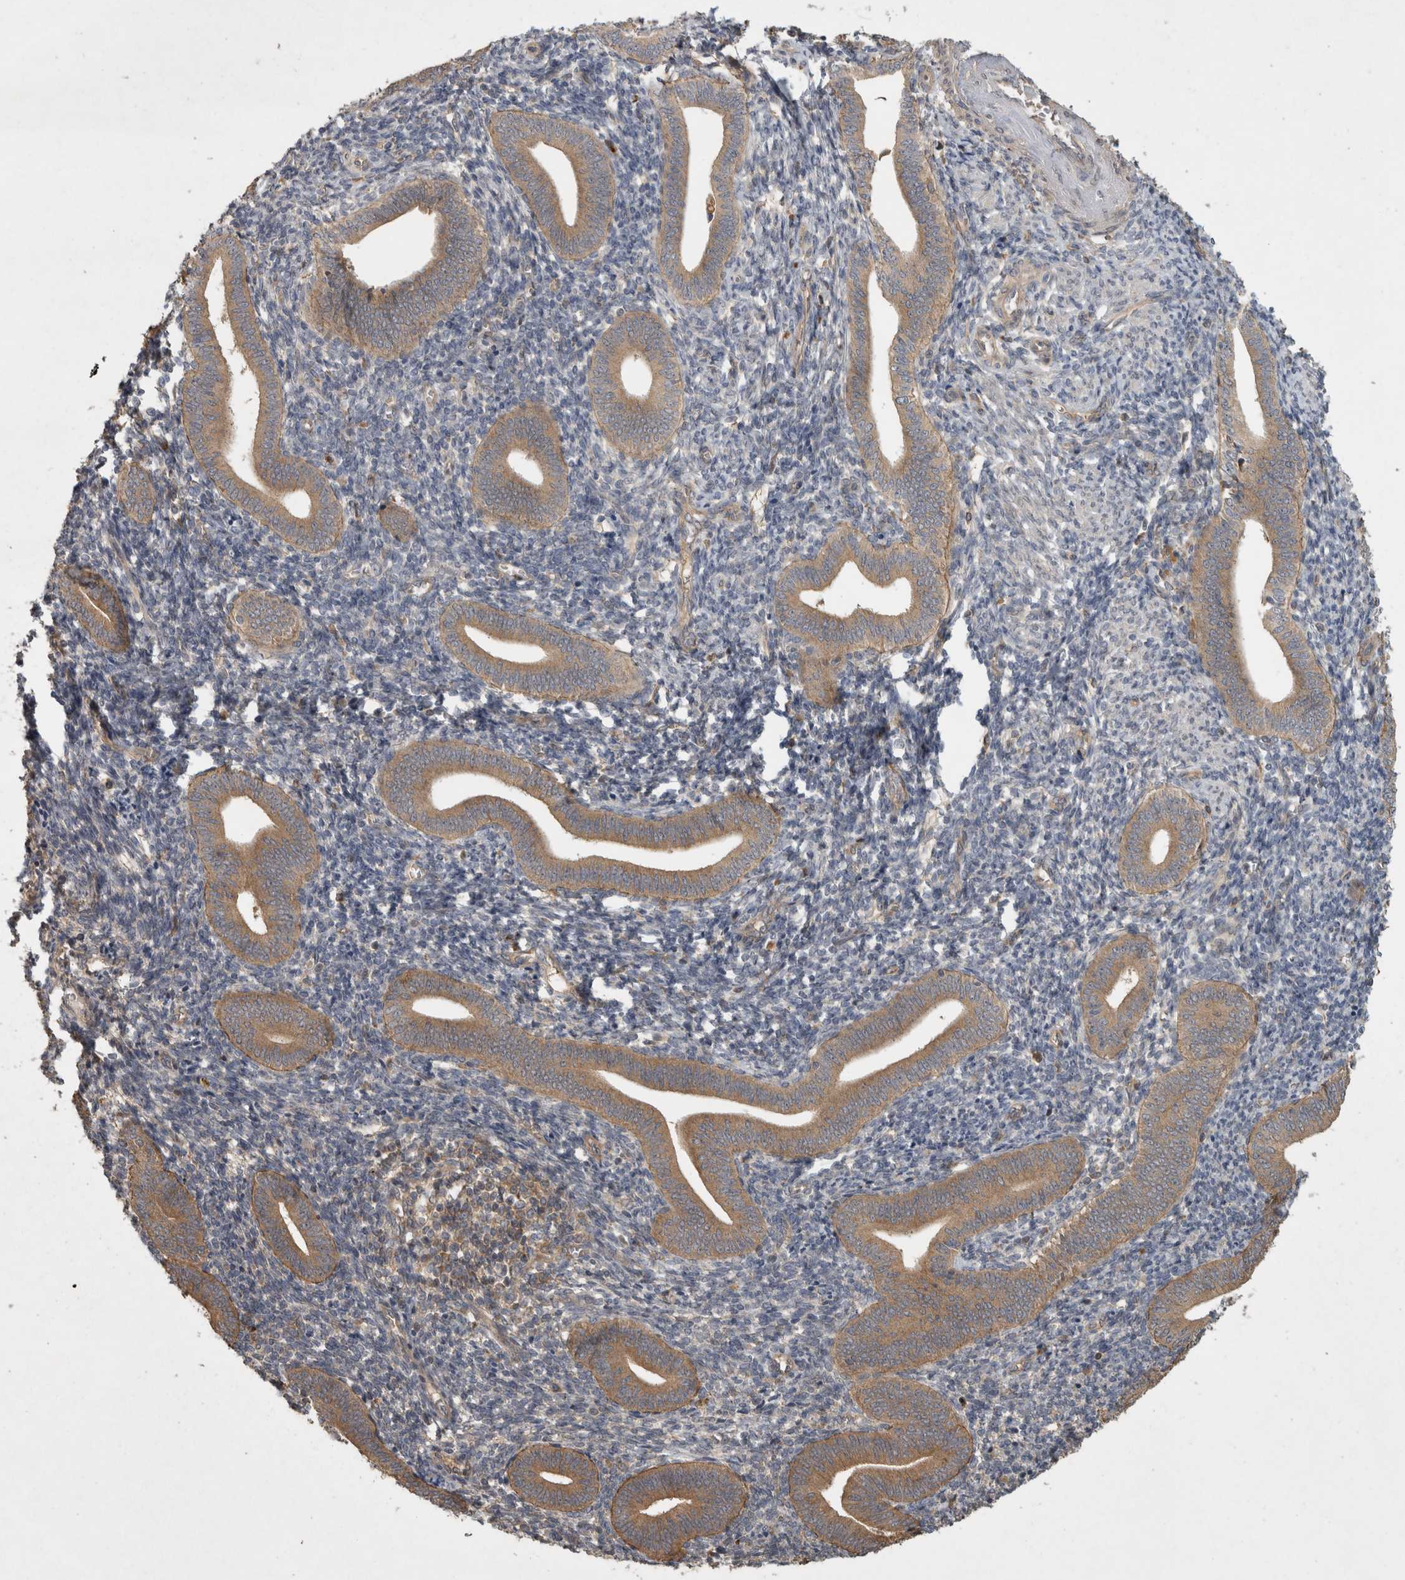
{"staining": {"intensity": "weak", "quantity": "<25%", "location": "cytoplasmic/membranous"}, "tissue": "endometrium", "cell_type": "Cells in endometrial stroma", "image_type": "normal", "snomed": [{"axis": "morphology", "description": "Normal tissue, NOS"}, {"axis": "topography", "description": "Uterus"}, {"axis": "topography", "description": "Endometrium"}], "caption": "Cells in endometrial stroma are negative for brown protein staining in unremarkable endometrium. (DAB (3,3'-diaminobenzidine) immunohistochemistry visualized using brightfield microscopy, high magnification).", "gene": "VEPH1", "patient": {"sex": "female", "age": 33}}